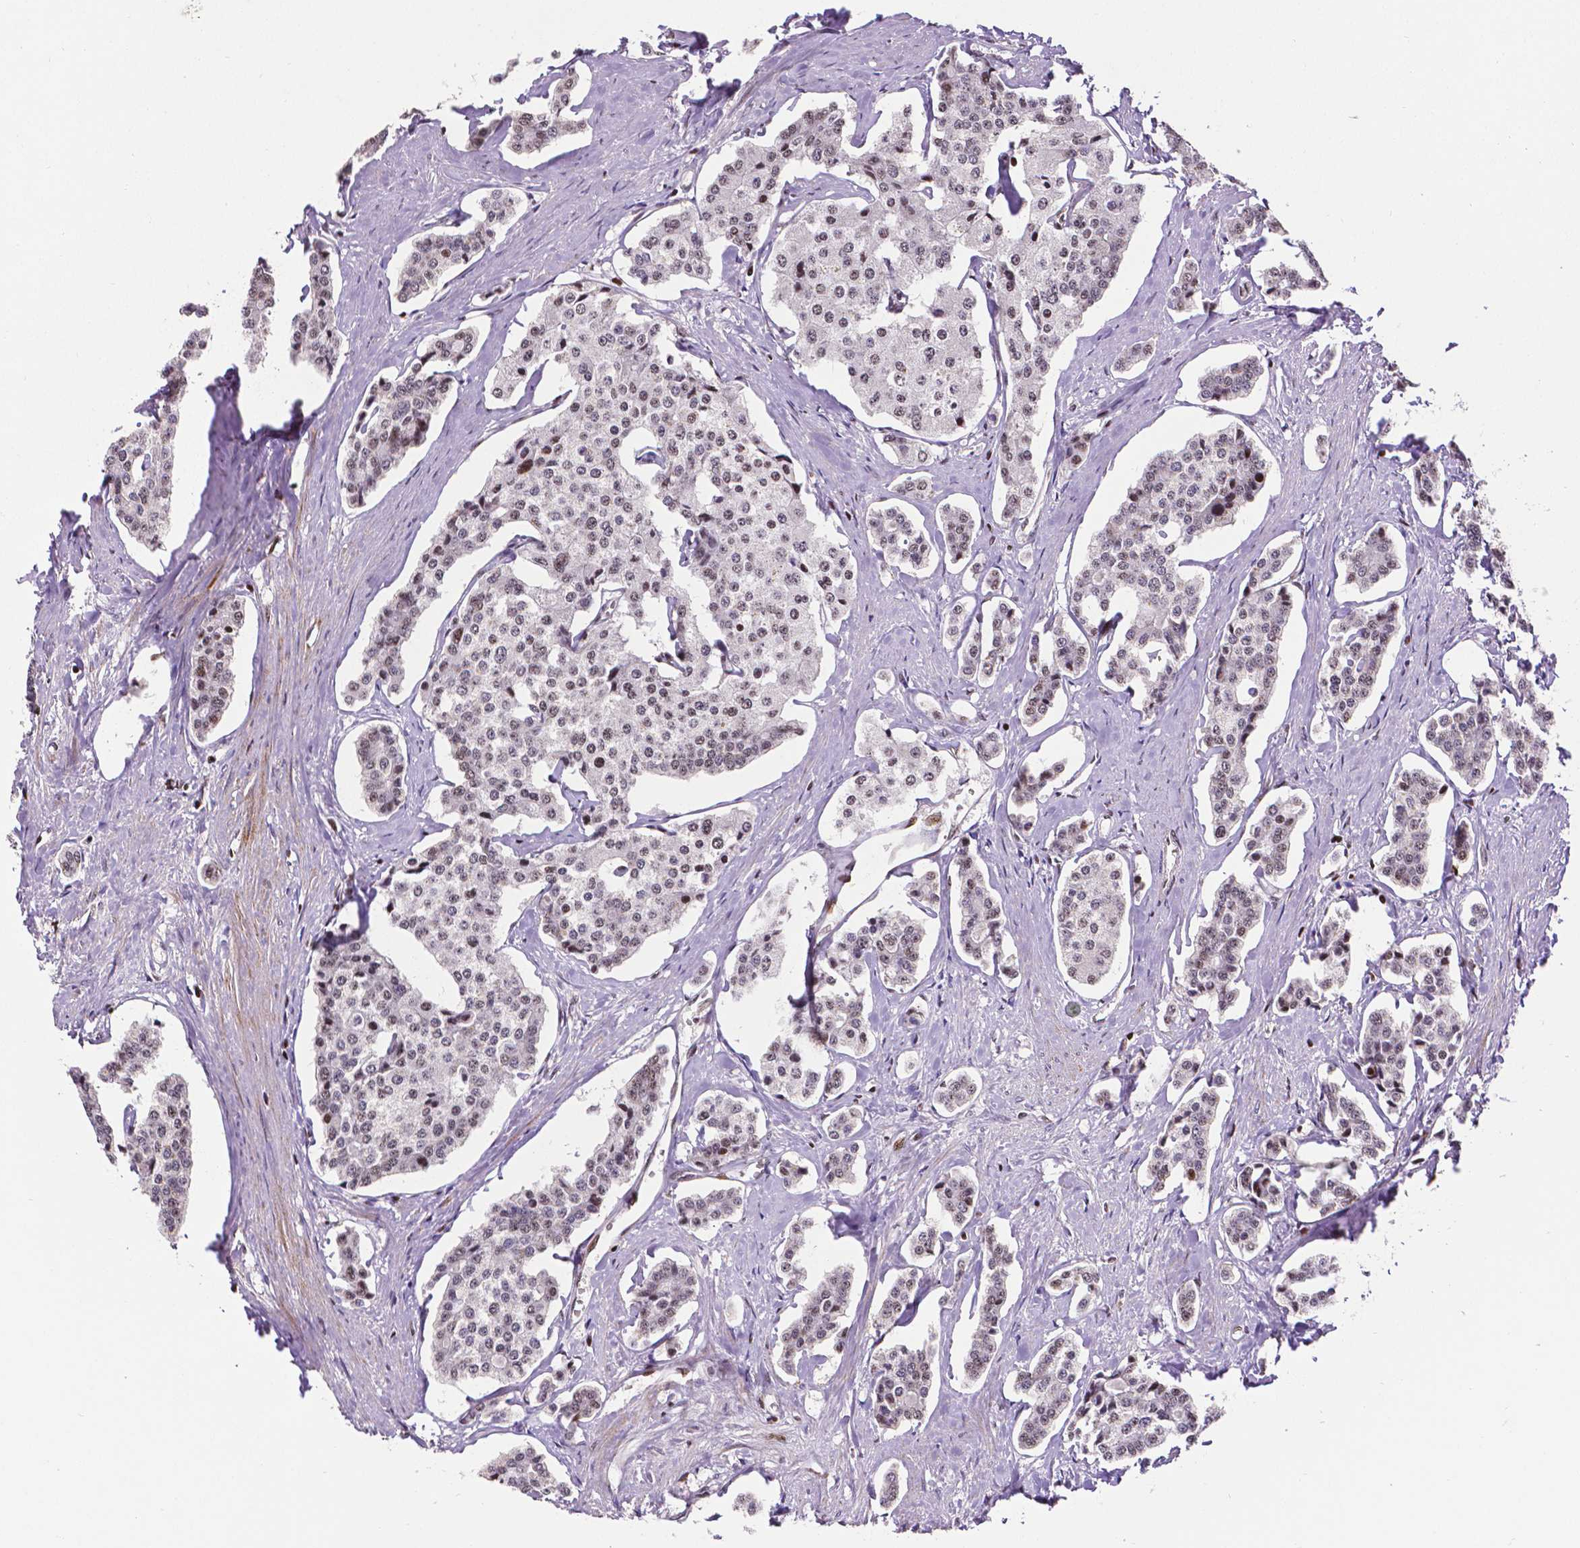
{"staining": {"intensity": "moderate", "quantity": "<25%", "location": "nuclear"}, "tissue": "carcinoid", "cell_type": "Tumor cells", "image_type": "cancer", "snomed": [{"axis": "morphology", "description": "Carcinoid, malignant, NOS"}, {"axis": "topography", "description": "Small intestine"}], "caption": "The image shows staining of malignant carcinoid, revealing moderate nuclear protein staining (brown color) within tumor cells.", "gene": "CTCF", "patient": {"sex": "female", "age": 65}}